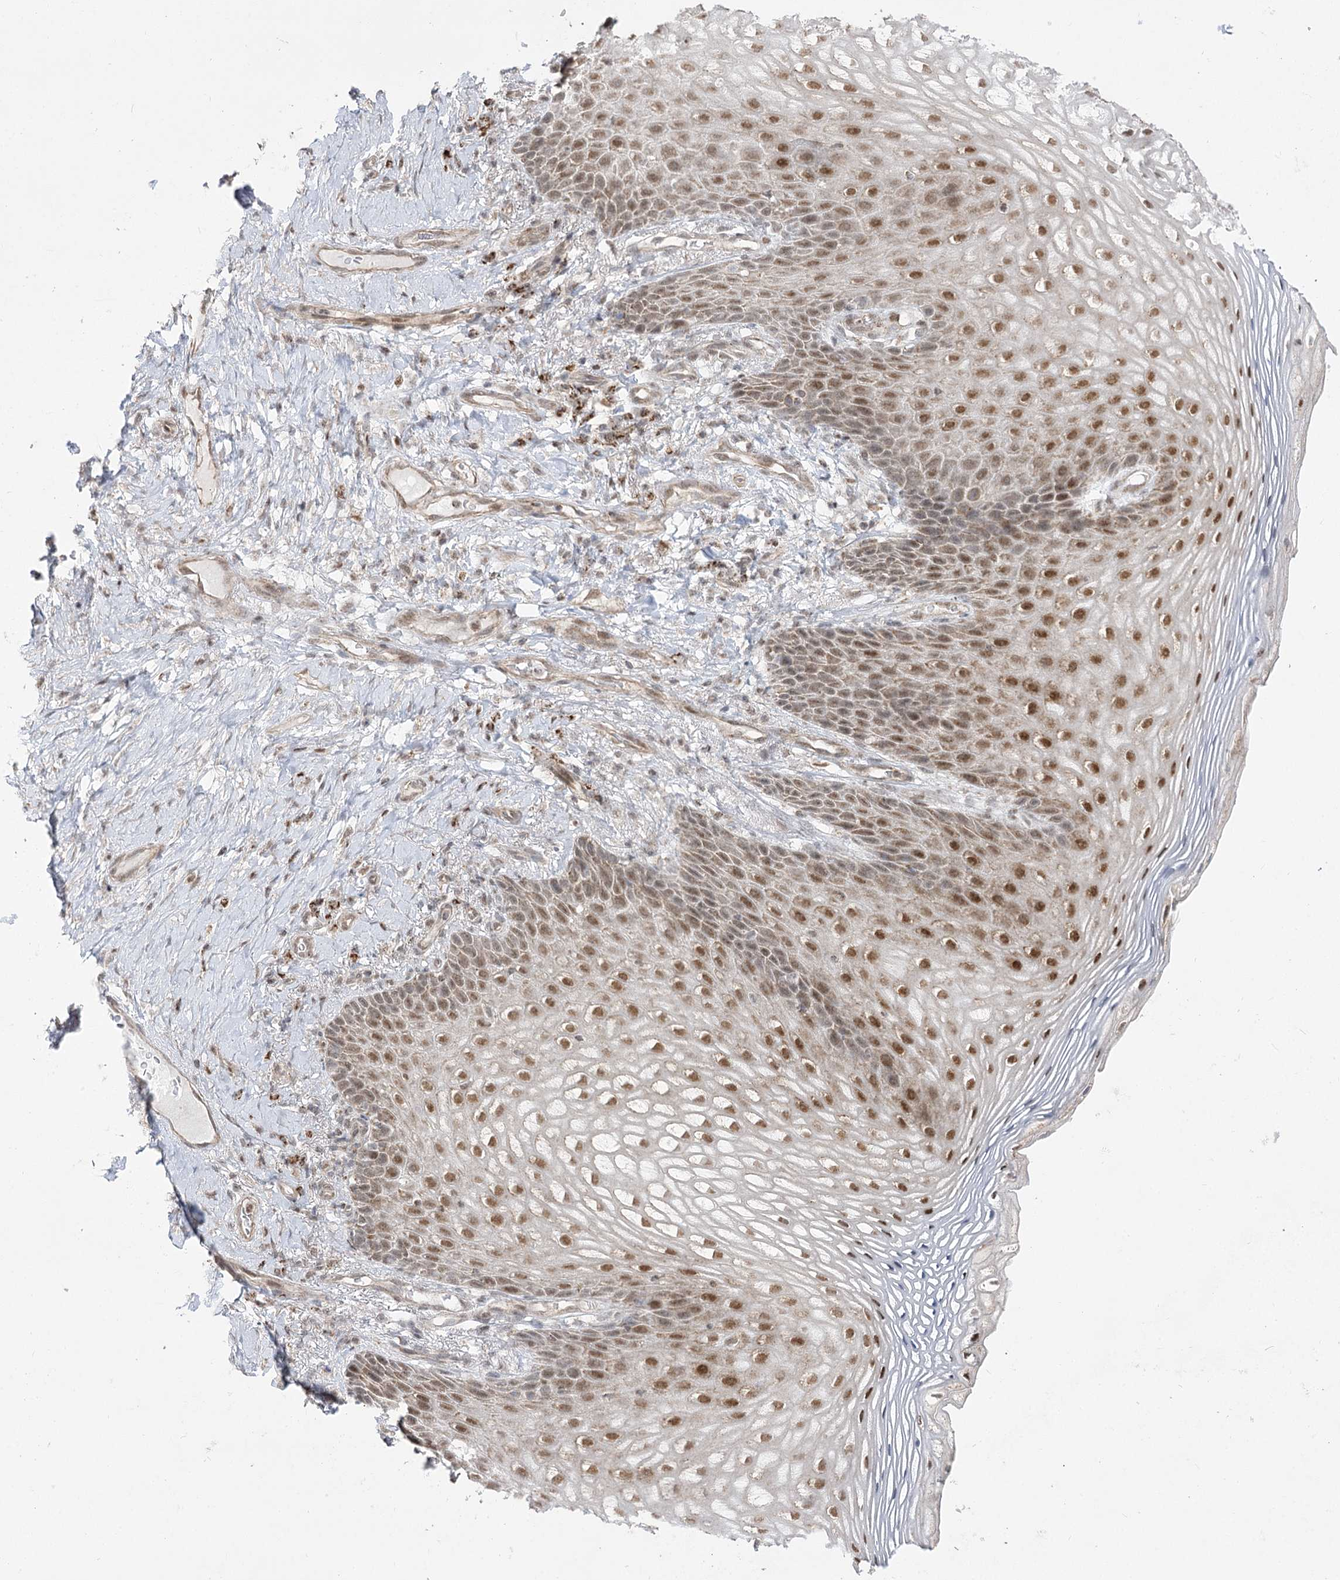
{"staining": {"intensity": "moderate", "quantity": ">75%", "location": "nuclear"}, "tissue": "vagina", "cell_type": "Squamous epithelial cells", "image_type": "normal", "snomed": [{"axis": "morphology", "description": "Normal tissue, NOS"}, {"axis": "topography", "description": "Vagina"}], "caption": "This is an image of IHC staining of normal vagina, which shows moderate staining in the nuclear of squamous epithelial cells.", "gene": "SLC4A1AP", "patient": {"sex": "female", "age": 60}}